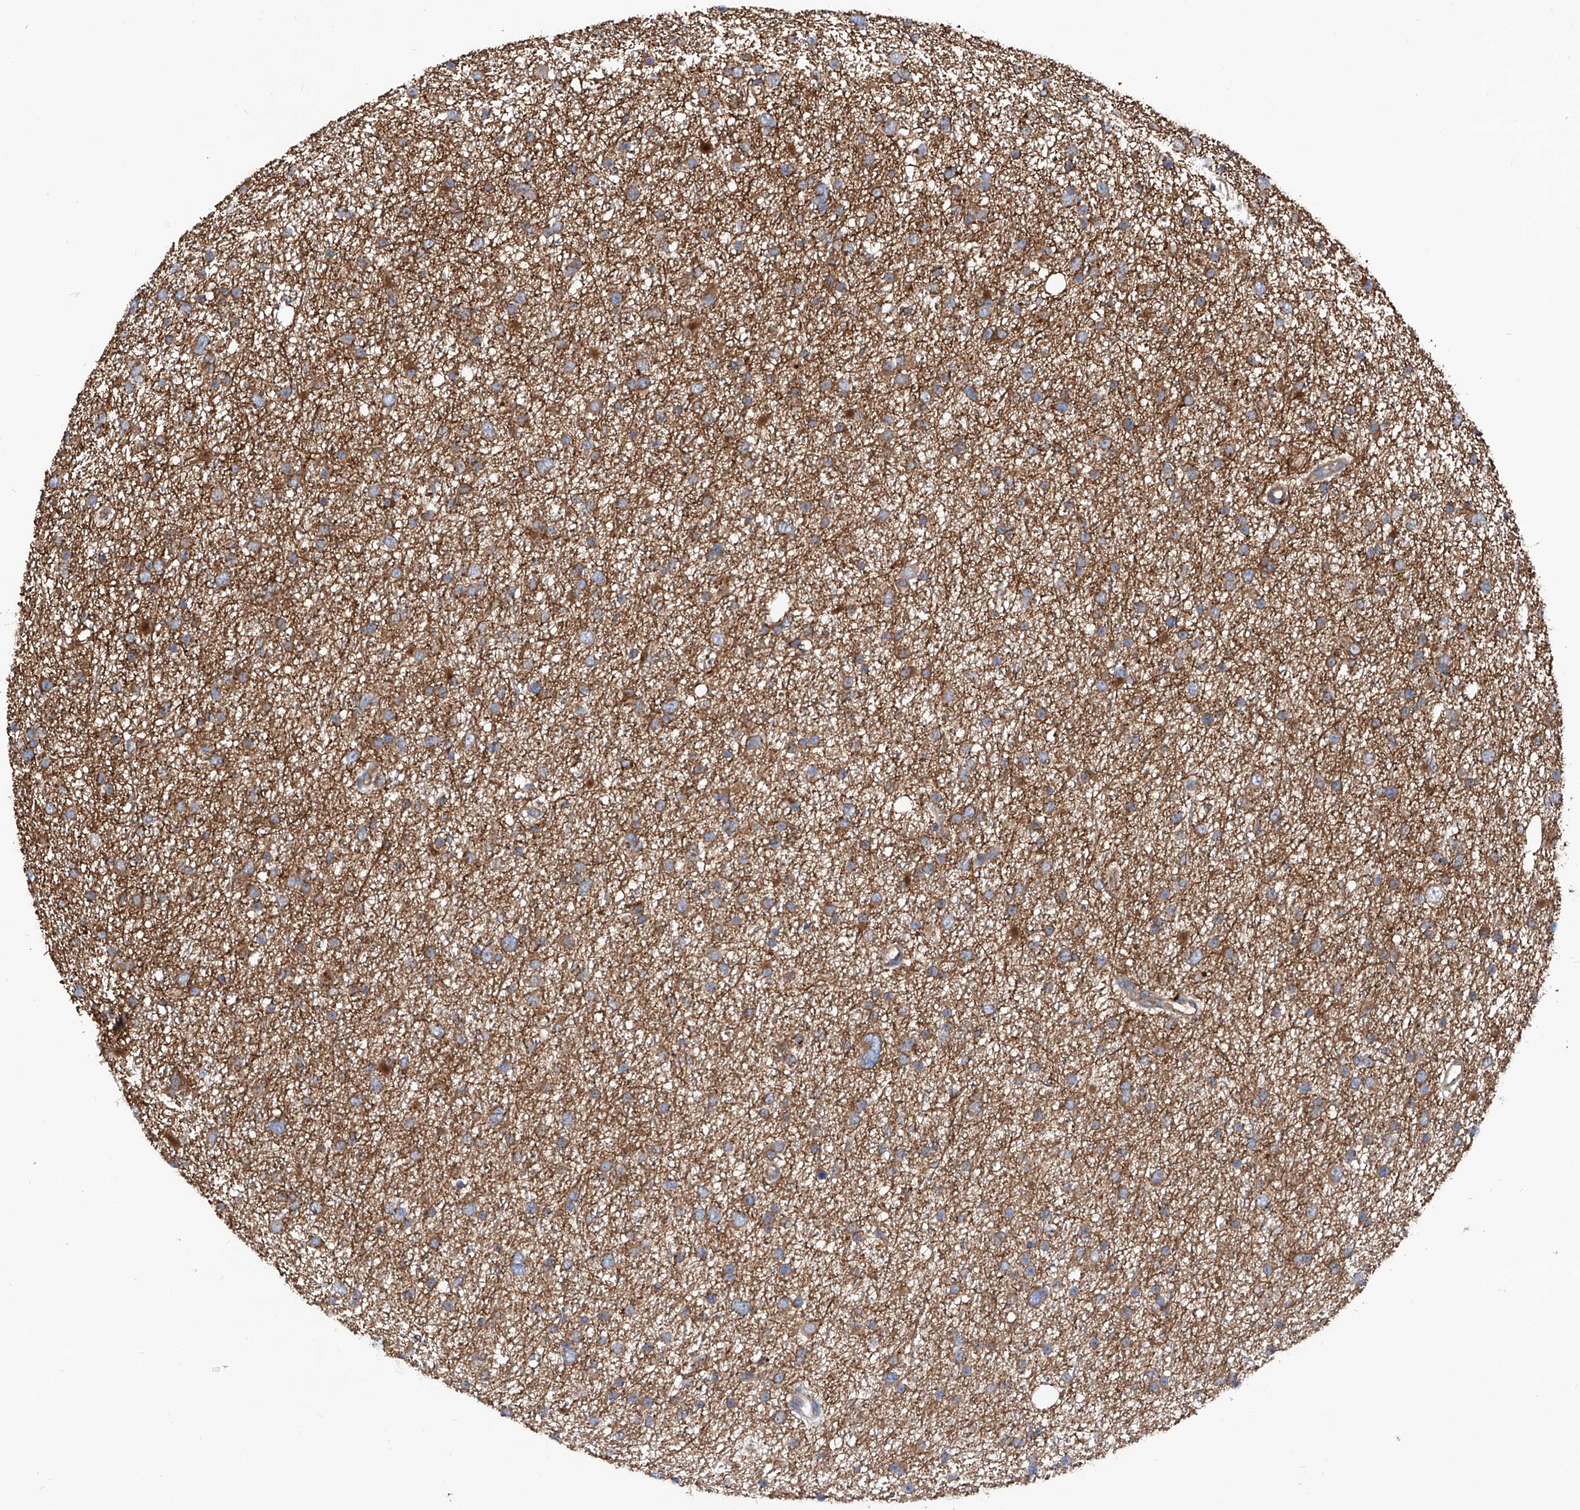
{"staining": {"intensity": "moderate", "quantity": ">75%", "location": "cytoplasmic/membranous"}, "tissue": "glioma", "cell_type": "Tumor cells", "image_type": "cancer", "snomed": [{"axis": "morphology", "description": "Glioma, malignant, Low grade"}, {"axis": "topography", "description": "Cerebral cortex"}], "caption": "Brown immunohistochemical staining in human glioma exhibits moderate cytoplasmic/membranous expression in approximately >75% of tumor cells.", "gene": "ASCC3", "patient": {"sex": "female", "age": 39}}